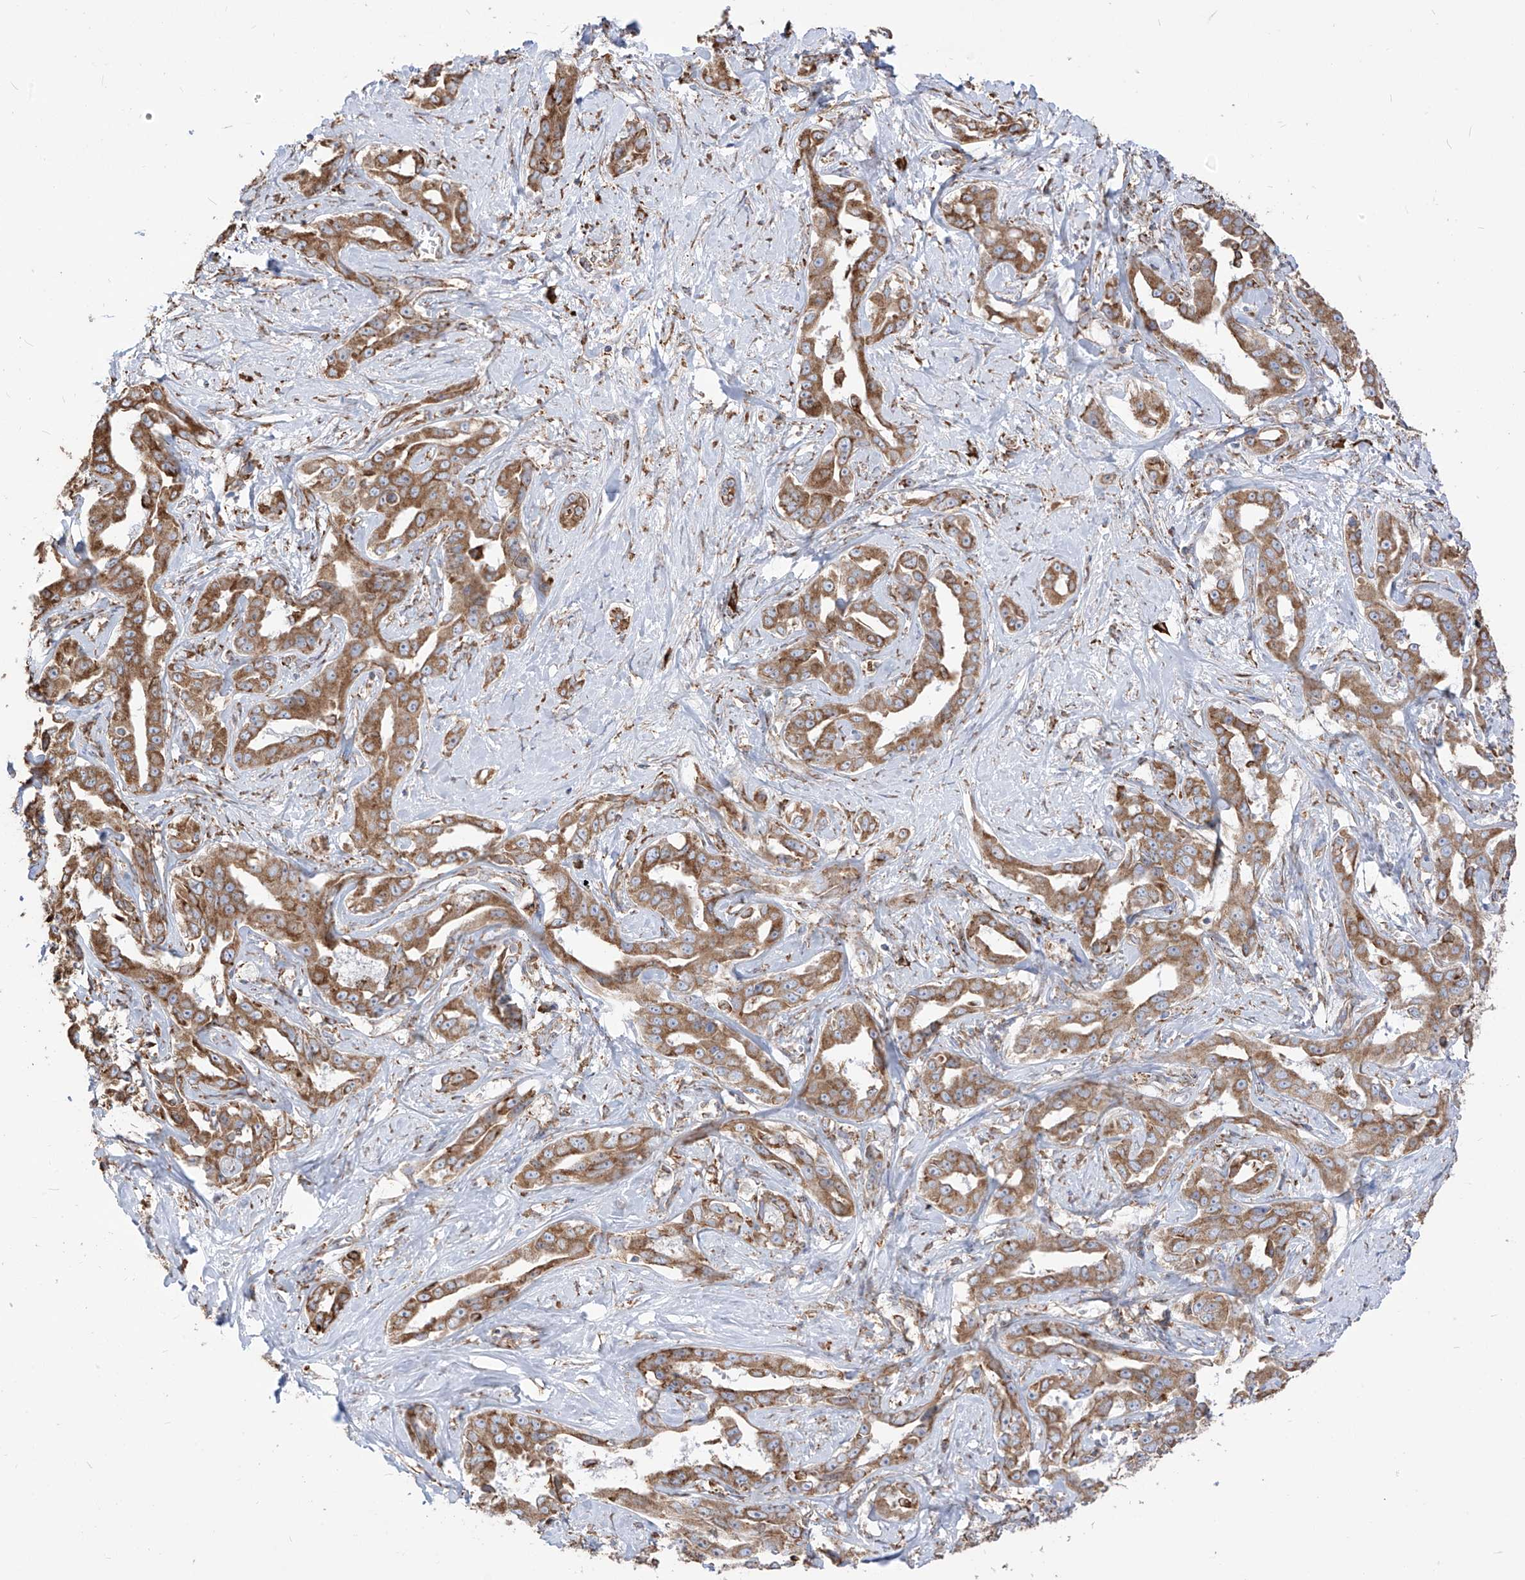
{"staining": {"intensity": "moderate", "quantity": ">75%", "location": "cytoplasmic/membranous"}, "tissue": "liver cancer", "cell_type": "Tumor cells", "image_type": "cancer", "snomed": [{"axis": "morphology", "description": "Cholangiocarcinoma"}, {"axis": "topography", "description": "Liver"}], "caption": "This photomicrograph displays cholangiocarcinoma (liver) stained with IHC to label a protein in brown. The cytoplasmic/membranous of tumor cells show moderate positivity for the protein. Nuclei are counter-stained blue.", "gene": "PDIA6", "patient": {"sex": "male", "age": 59}}